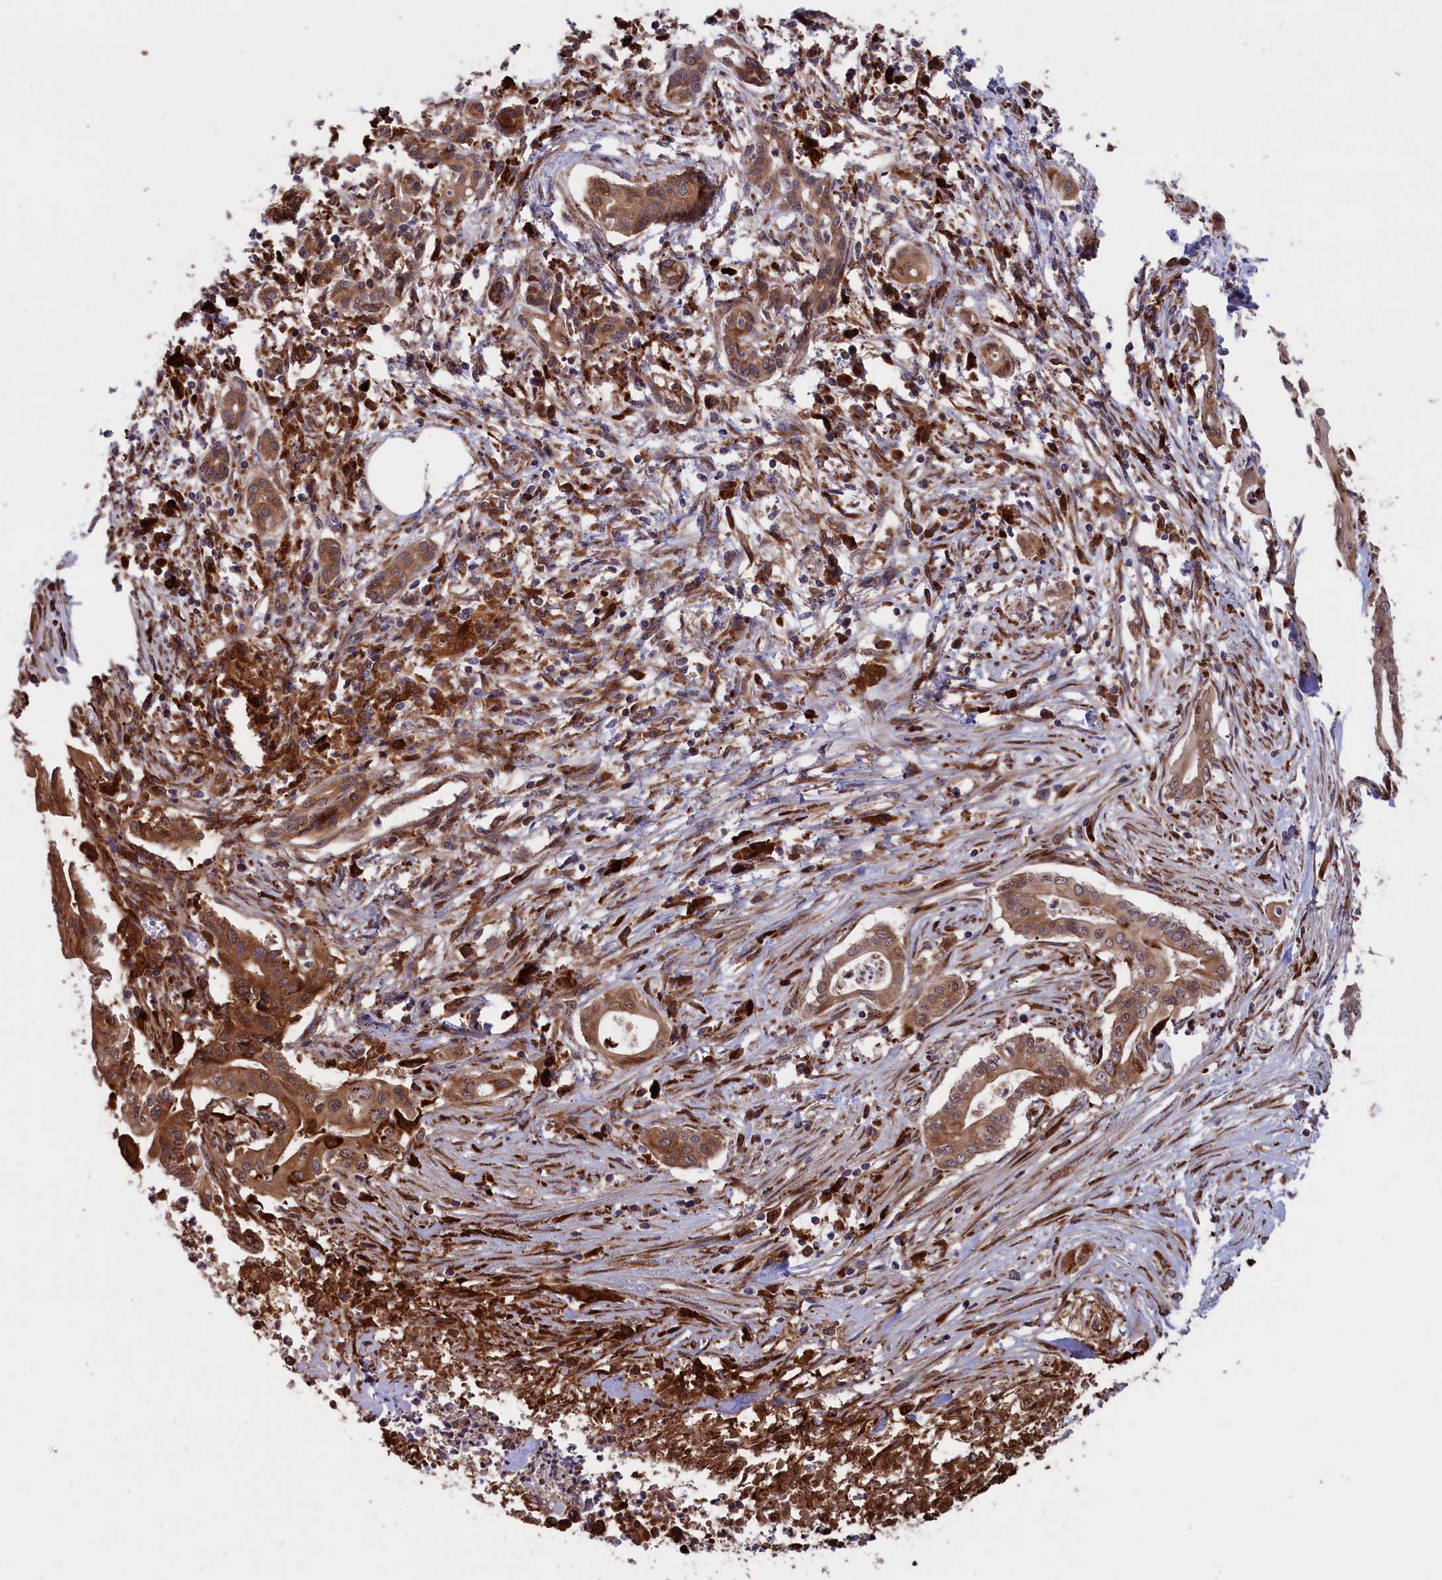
{"staining": {"intensity": "moderate", "quantity": ">75%", "location": "cytoplasmic/membranous"}, "tissue": "pancreatic cancer", "cell_type": "Tumor cells", "image_type": "cancer", "snomed": [{"axis": "morphology", "description": "Adenocarcinoma, NOS"}, {"axis": "topography", "description": "Pancreas"}], "caption": "Tumor cells reveal medium levels of moderate cytoplasmic/membranous positivity in about >75% of cells in adenocarcinoma (pancreatic). (DAB IHC, brown staining for protein, blue staining for nuclei).", "gene": "PLA2G4C", "patient": {"sex": "male", "age": 58}}